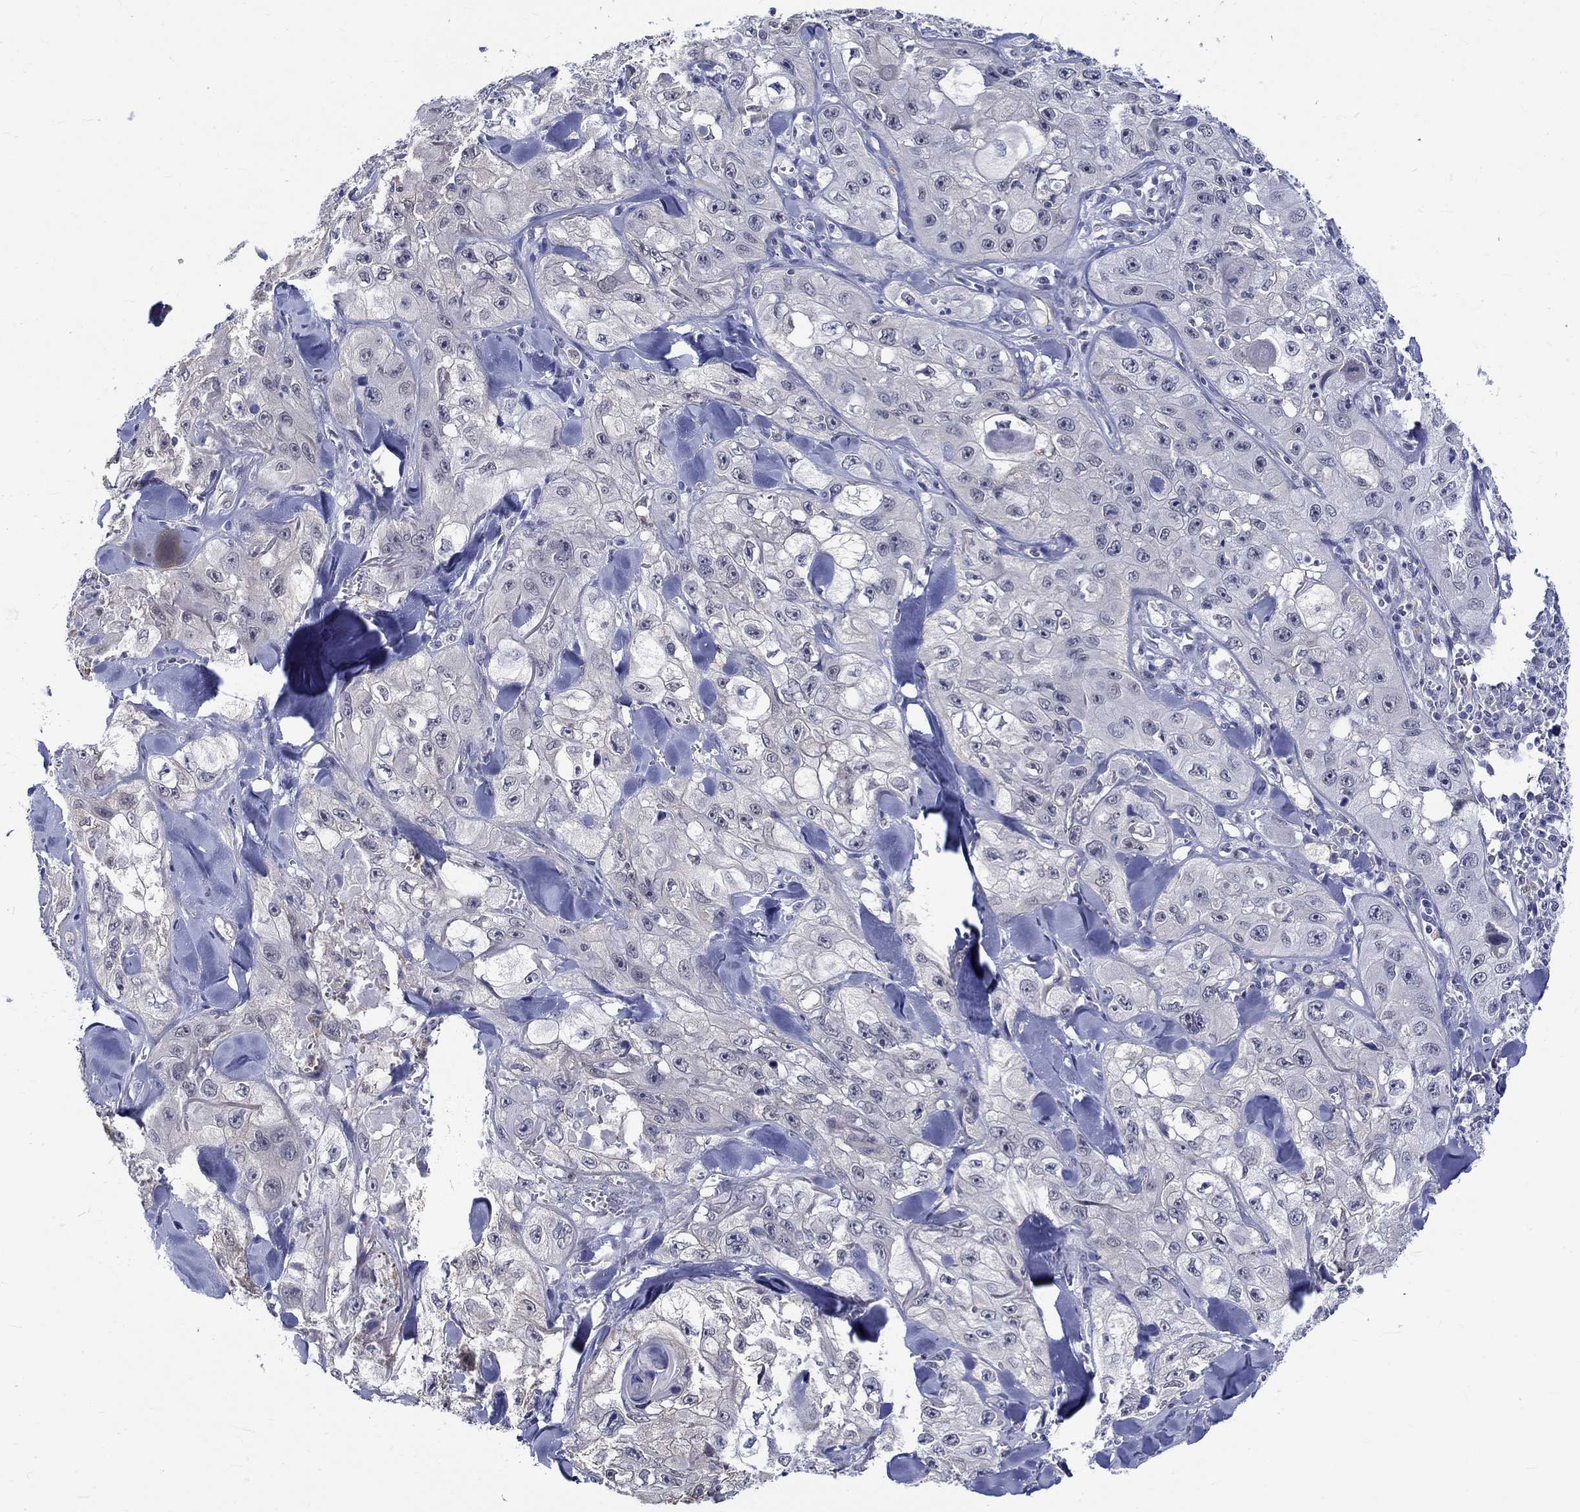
{"staining": {"intensity": "negative", "quantity": "none", "location": "none"}, "tissue": "skin cancer", "cell_type": "Tumor cells", "image_type": "cancer", "snomed": [{"axis": "morphology", "description": "Squamous cell carcinoma, NOS"}, {"axis": "topography", "description": "Skin"}, {"axis": "topography", "description": "Subcutis"}], "caption": "This is a image of immunohistochemistry staining of skin squamous cell carcinoma, which shows no staining in tumor cells. (Brightfield microscopy of DAB (3,3'-diaminobenzidine) IHC at high magnification).", "gene": "ST6GALNAC1", "patient": {"sex": "male", "age": 73}}